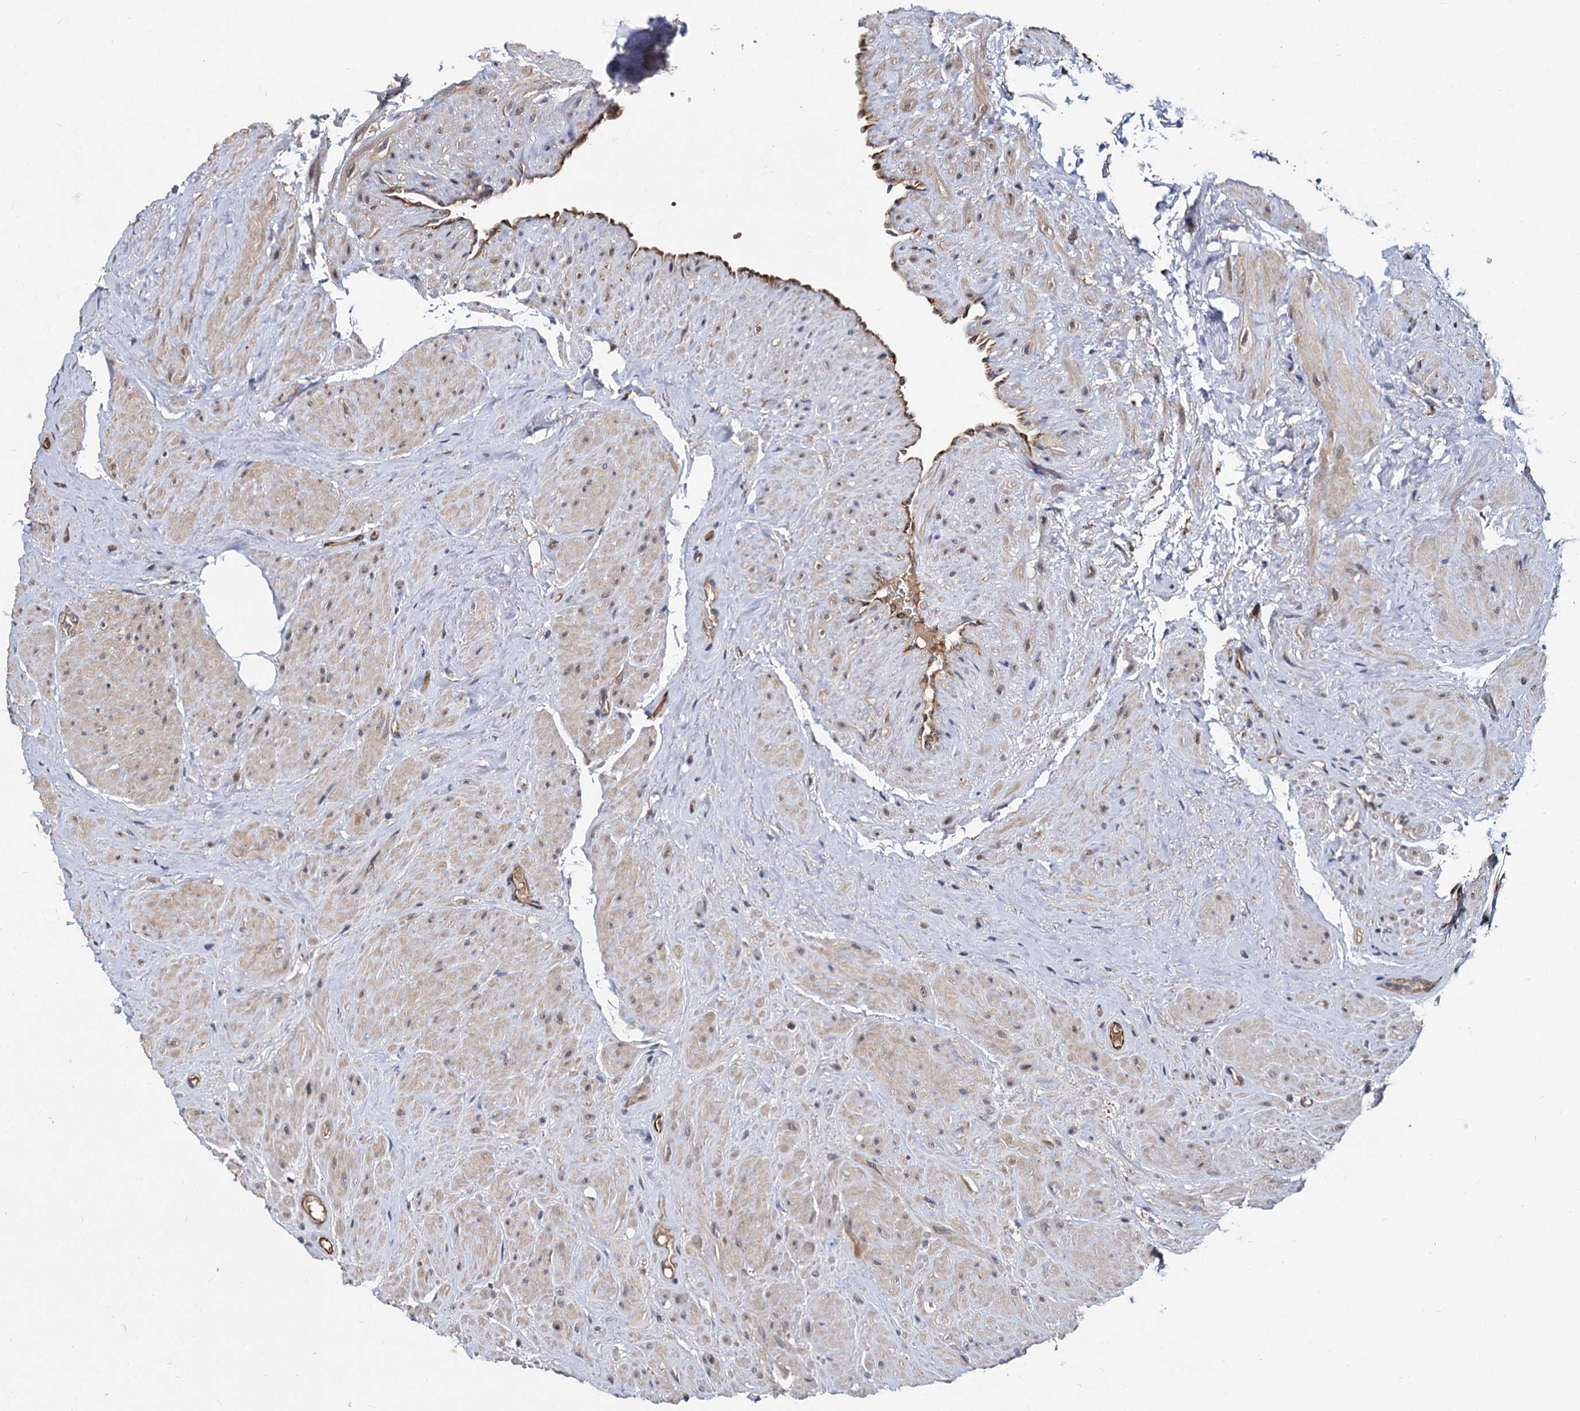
{"staining": {"intensity": "negative", "quantity": "none", "location": "none"}, "tissue": "prostate cancer", "cell_type": "Tumor cells", "image_type": "cancer", "snomed": [{"axis": "morphology", "description": "Adenocarcinoma, NOS"}, {"axis": "topography", "description": "Prostate"}], "caption": "Immunohistochemistry of prostate cancer (adenocarcinoma) displays no positivity in tumor cells. (Stains: DAB immunohistochemistry with hematoxylin counter stain, Microscopy: brightfield microscopy at high magnification).", "gene": "PSMD4", "patient": {"sex": "male", "age": 79}}